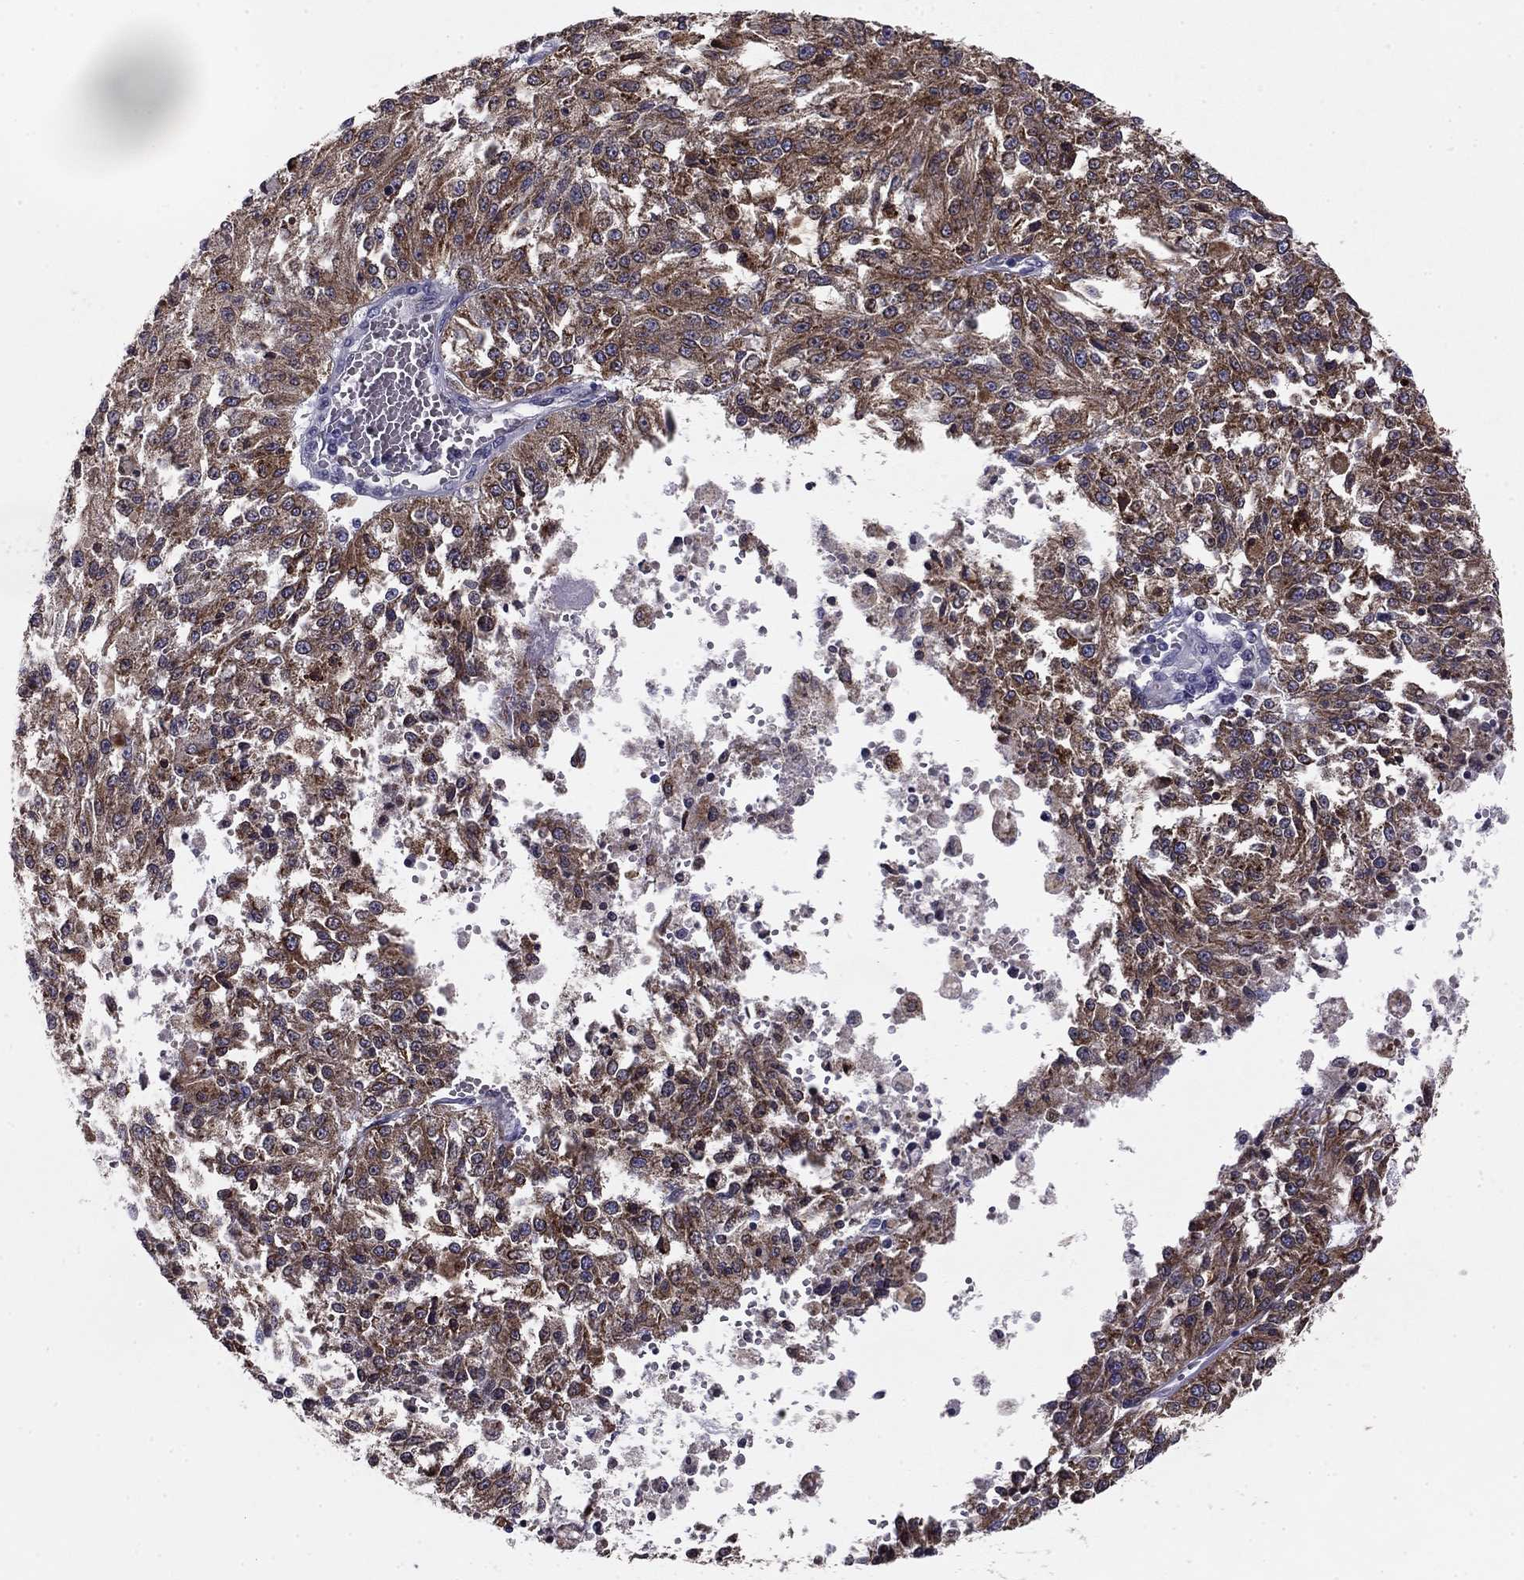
{"staining": {"intensity": "strong", "quantity": ">75%", "location": "cytoplasmic/membranous"}, "tissue": "melanoma", "cell_type": "Tumor cells", "image_type": "cancer", "snomed": [{"axis": "morphology", "description": "Malignant melanoma, Metastatic site"}, {"axis": "topography", "description": "Lymph node"}], "caption": "This photomicrograph shows melanoma stained with immunohistochemistry (IHC) to label a protein in brown. The cytoplasmic/membranous of tumor cells show strong positivity for the protein. Nuclei are counter-stained blue.", "gene": "TMED3", "patient": {"sex": "female", "age": 64}}